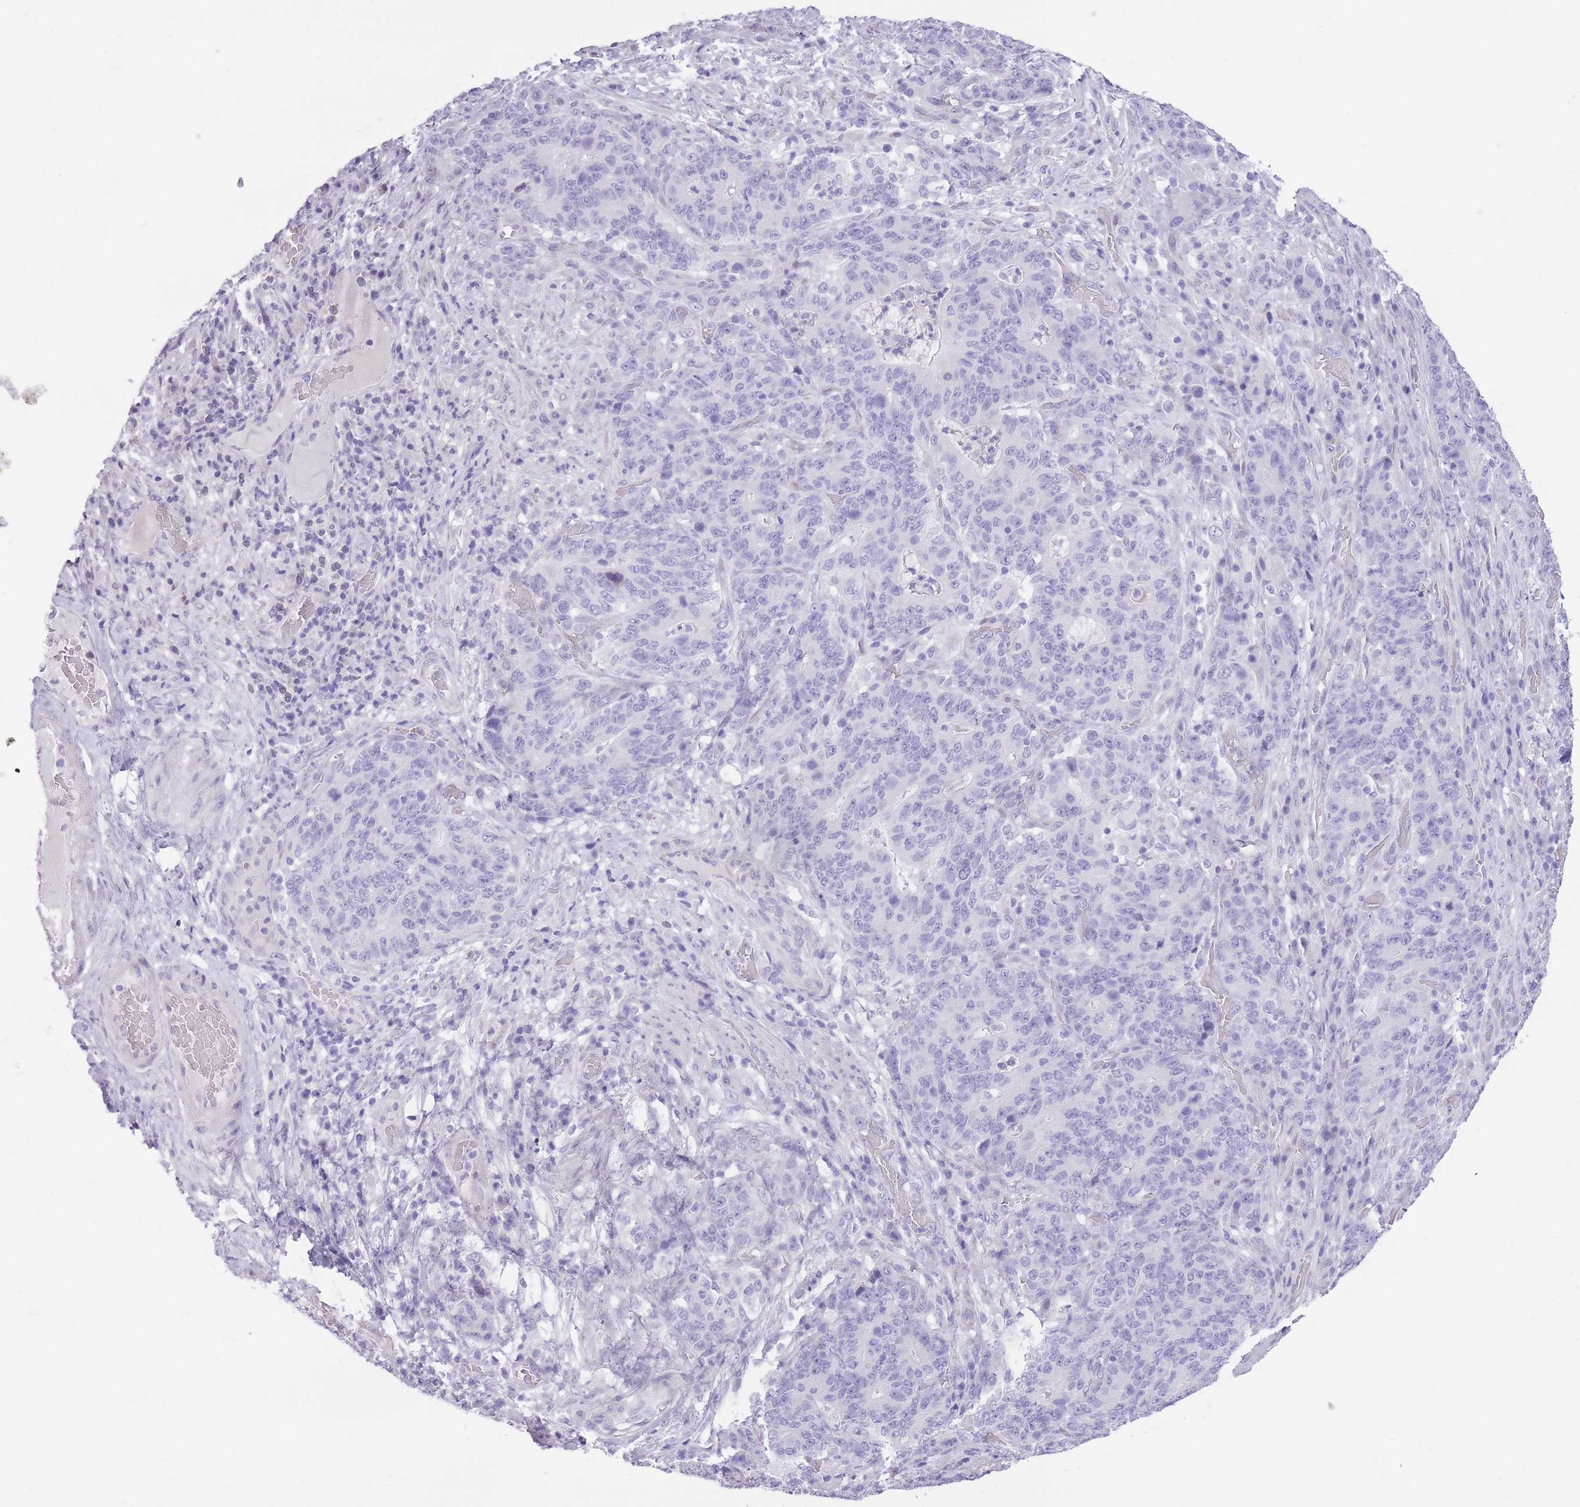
{"staining": {"intensity": "negative", "quantity": "none", "location": "none"}, "tissue": "stomach cancer", "cell_type": "Tumor cells", "image_type": "cancer", "snomed": [{"axis": "morphology", "description": "Normal tissue, NOS"}, {"axis": "morphology", "description": "Adenocarcinoma, NOS"}, {"axis": "topography", "description": "Stomach"}], "caption": "Immunohistochemistry (IHC) of stomach cancer (adenocarcinoma) reveals no expression in tumor cells.", "gene": "WDR70", "patient": {"sex": "female", "age": 64}}